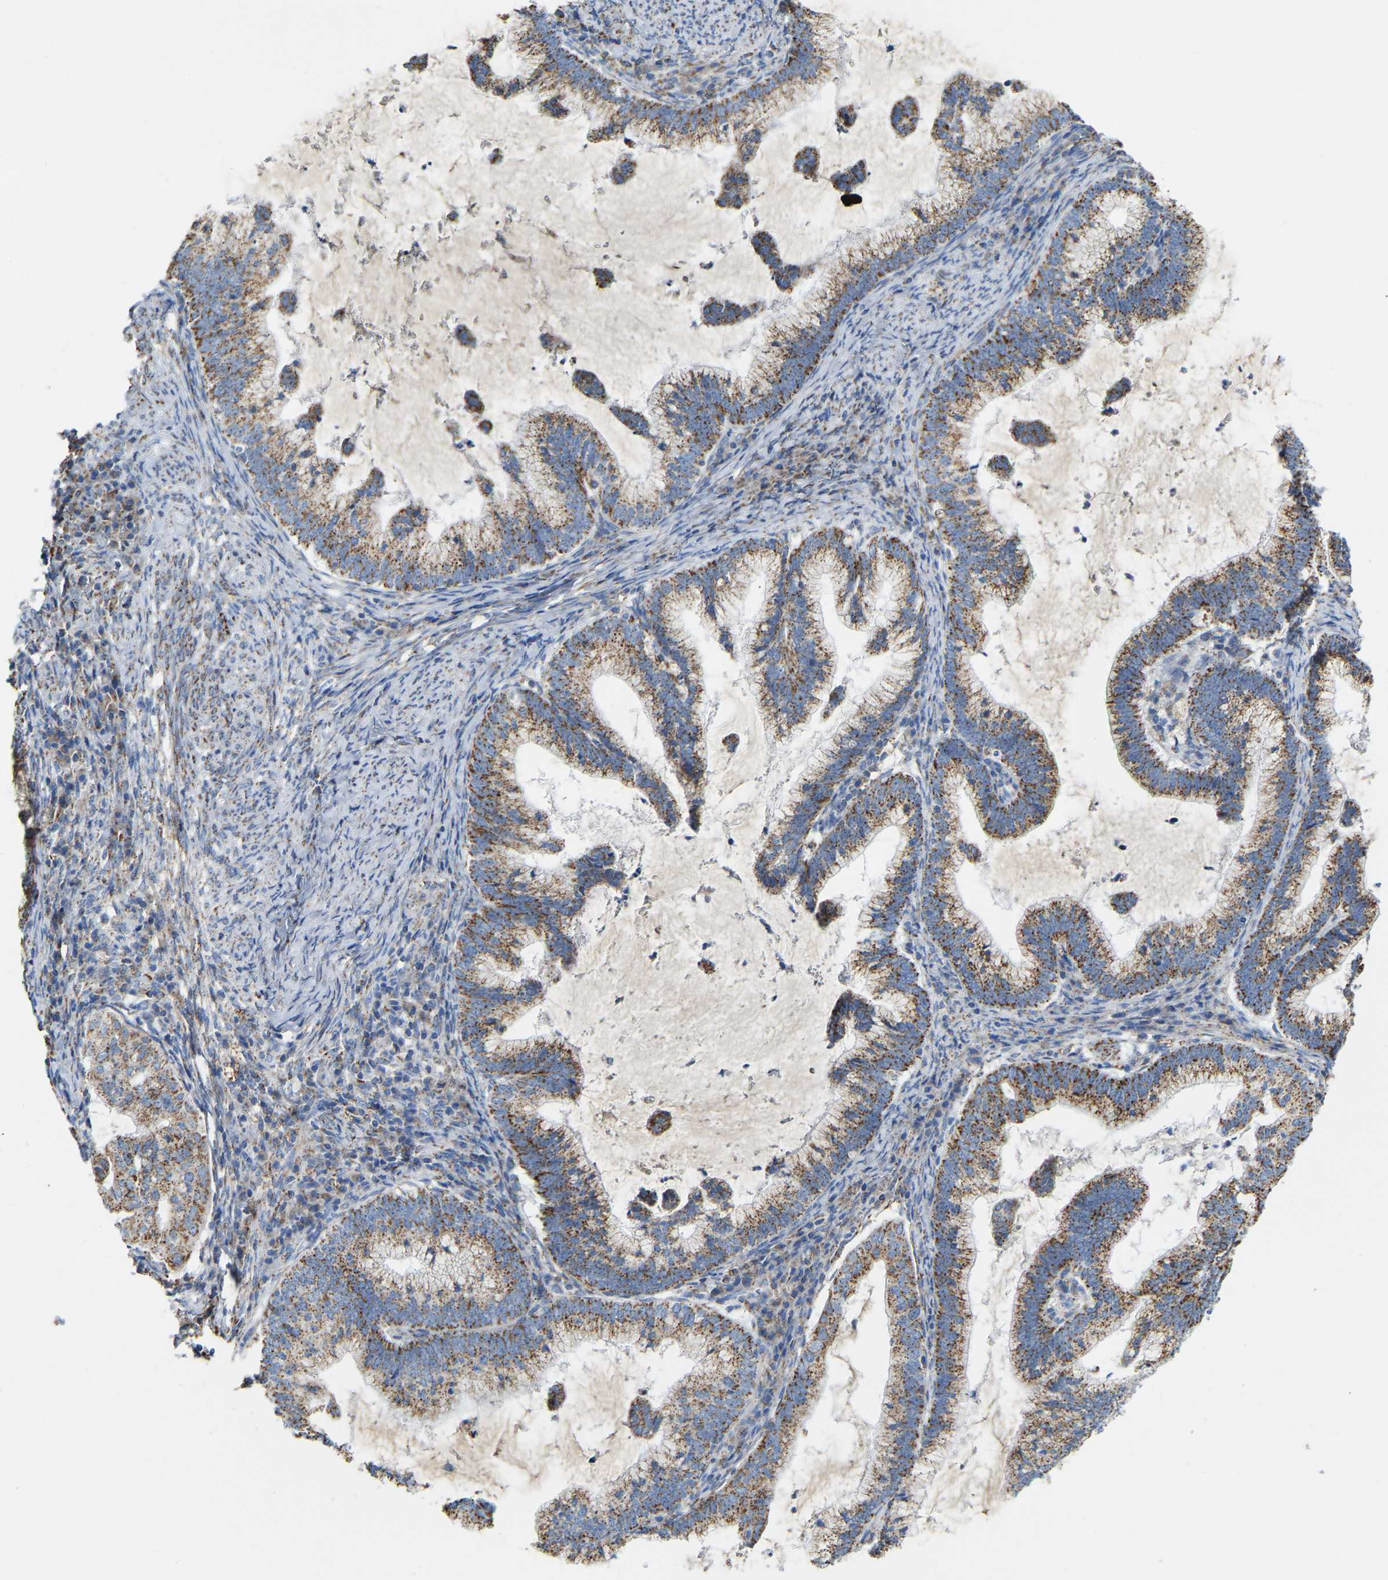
{"staining": {"intensity": "moderate", "quantity": ">75%", "location": "cytoplasmic/membranous"}, "tissue": "cervical cancer", "cell_type": "Tumor cells", "image_type": "cancer", "snomed": [{"axis": "morphology", "description": "Adenocarcinoma, NOS"}, {"axis": "topography", "description": "Cervix"}], "caption": "Brown immunohistochemical staining in cervical cancer (adenocarcinoma) displays moderate cytoplasmic/membranous staining in approximately >75% of tumor cells. (DAB (3,3'-diaminobenzidine) IHC, brown staining for protein, blue staining for nuclei).", "gene": "HIBADH", "patient": {"sex": "female", "age": 36}}